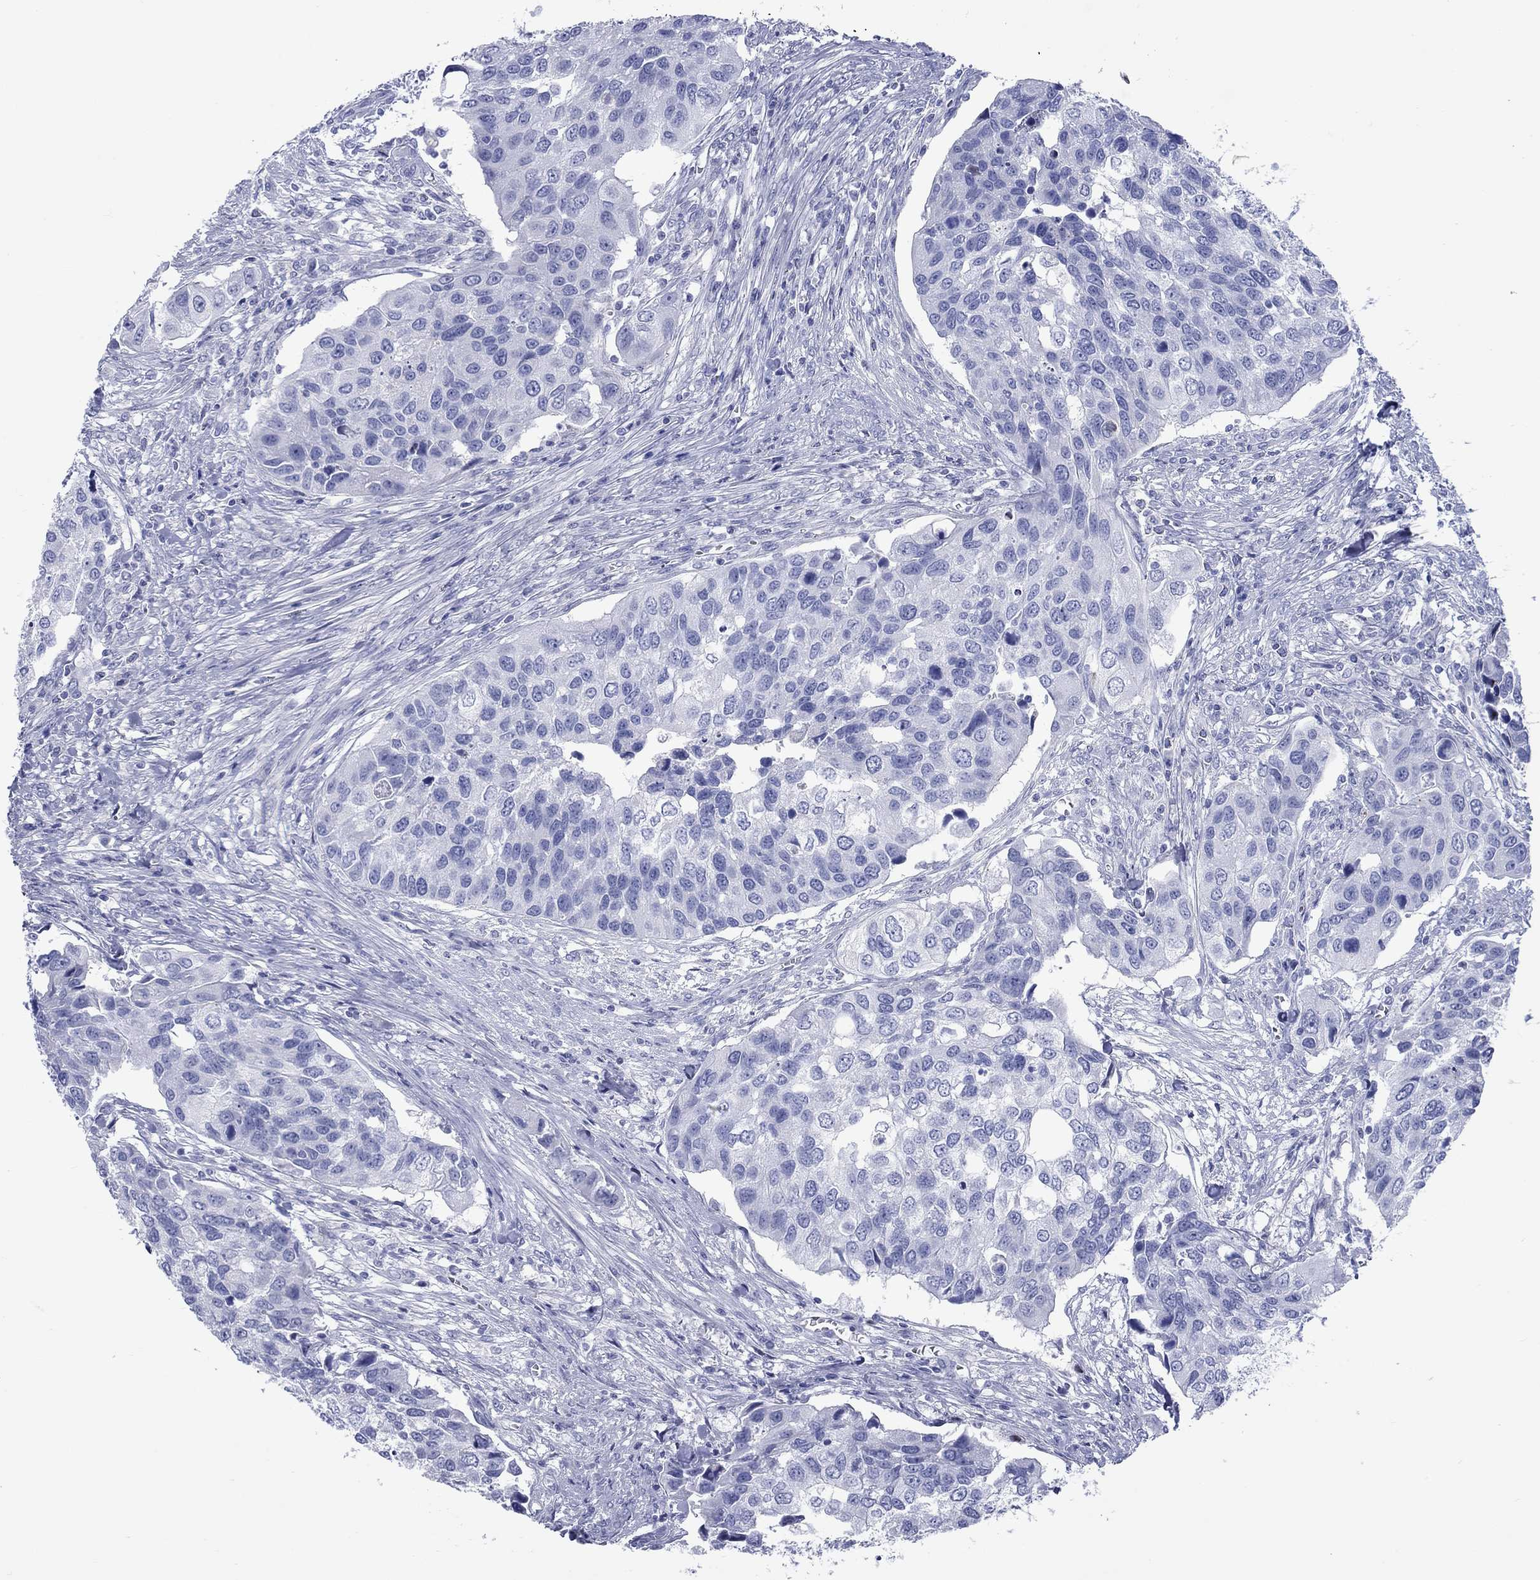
{"staining": {"intensity": "negative", "quantity": "none", "location": "none"}, "tissue": "urothelial cancer", "cell_type": "Tumor cells", "image_type": "cancer", "snomed": [{"axis": "morphology", "description": "Urothelial carcinoma, High grade"}, {"axis": "topography", "description": "Urinary bladder"}], "caption": "DAB (3,3'-diaminobenzidine) immunohistochemical staining of high-grade urothelial carcinoma exhibits no significant expression in tumor cells.", "gene": "CCNA1", "patient": {"sex": "male", "age": 60}}